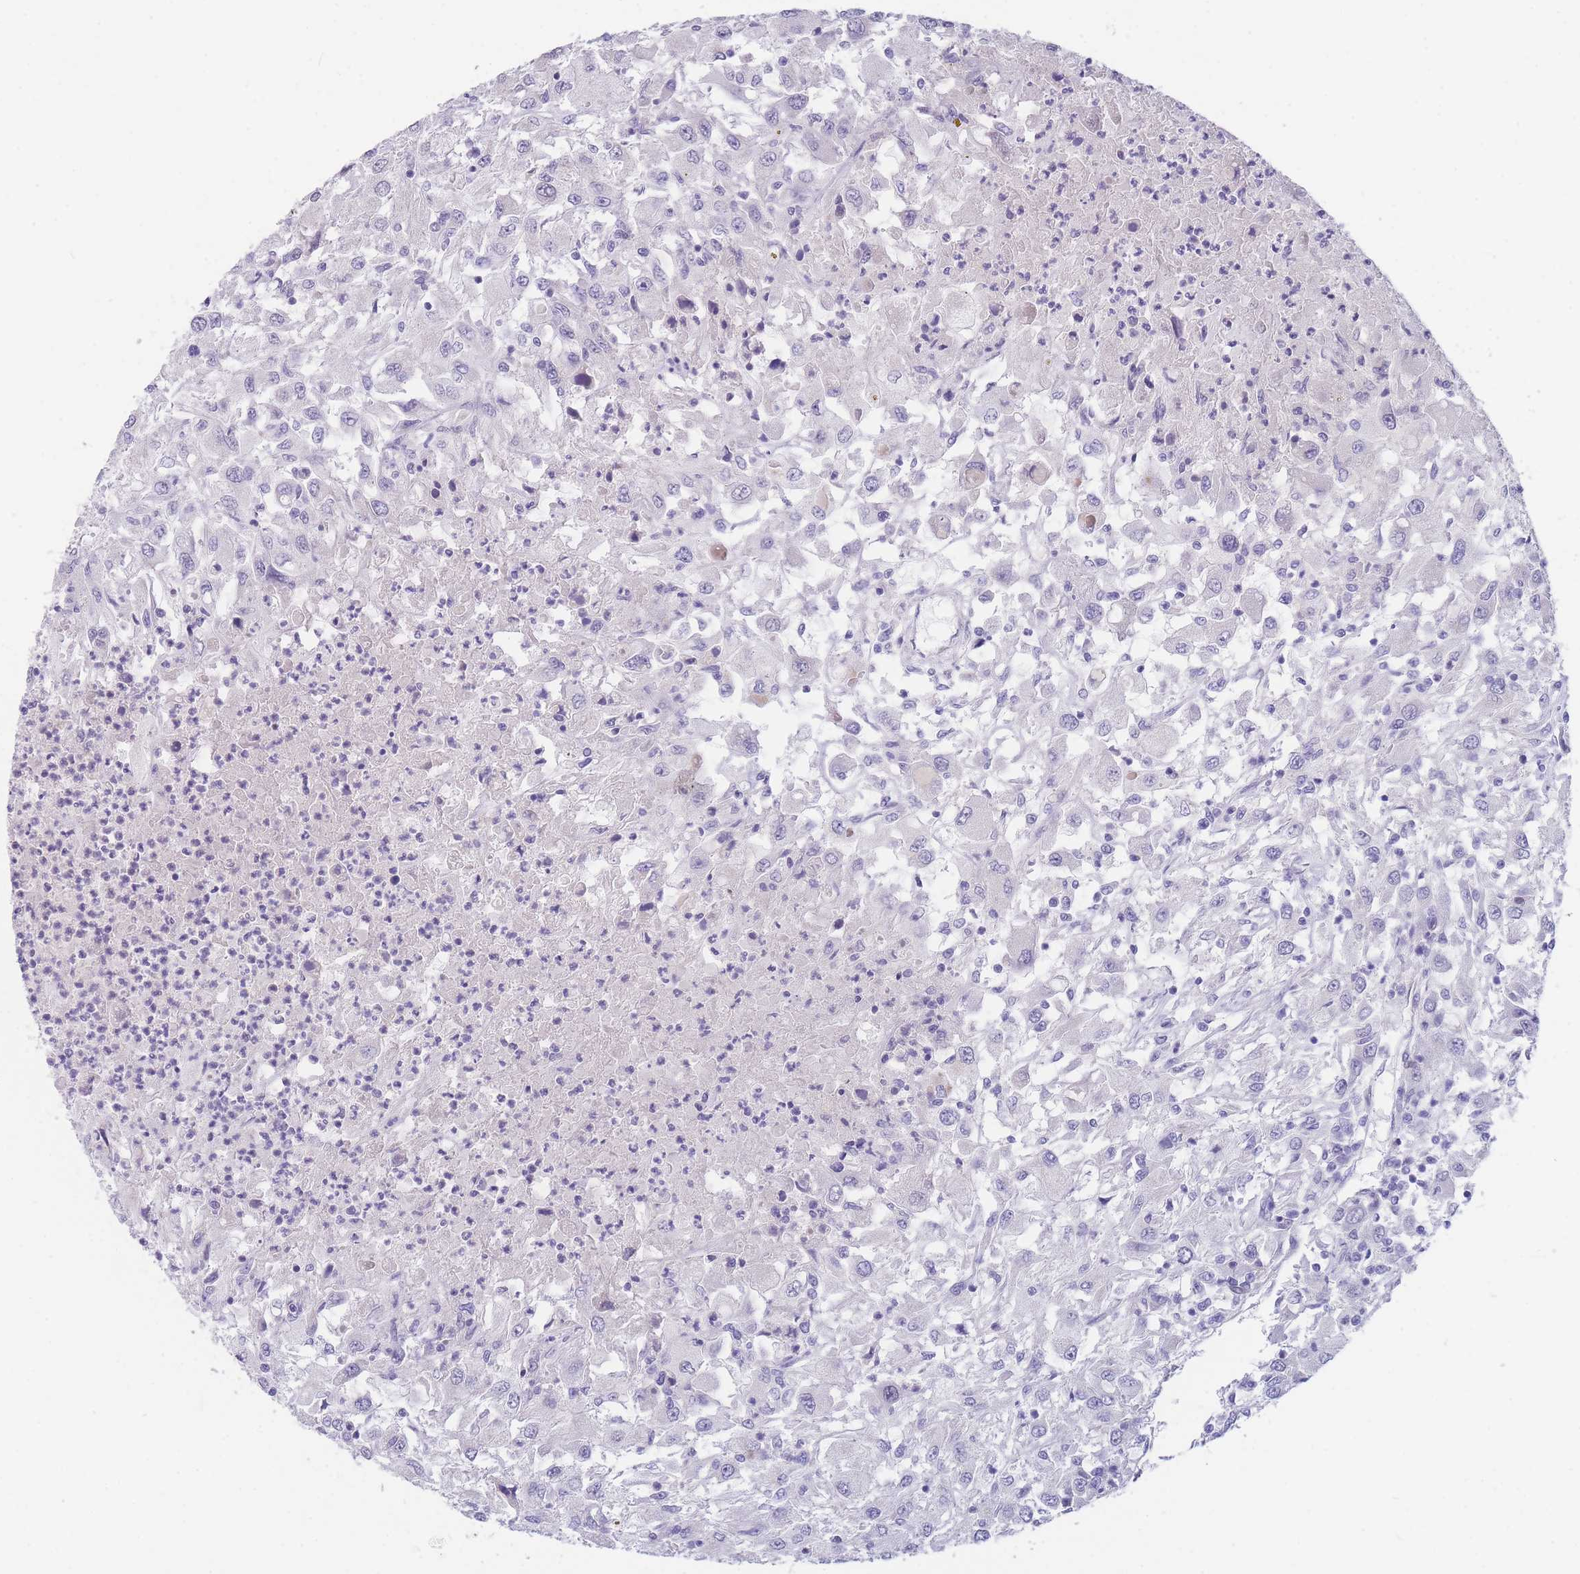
{"staining": {"intensity": "negative", "quantity": "none", "location": "none"}, "tissue": "renal cancer", "cell_type": "Tumor cells", "image_type": "cancer", "snomed": [{"axis": "morphology", "description": "Adenocarcinoma, NOS"}, {"axis": "topography", "description": "Kidney"}], "caption": "Tumor cells show no significant staining in renal cancer. Brightfield microscopy of immunohistochemistry stained with DAB (brown) and hematoxylin (blue), captured at high magnification.", "gene": "SHCBP1", "patient": {"sex": "female", "age": 67}}